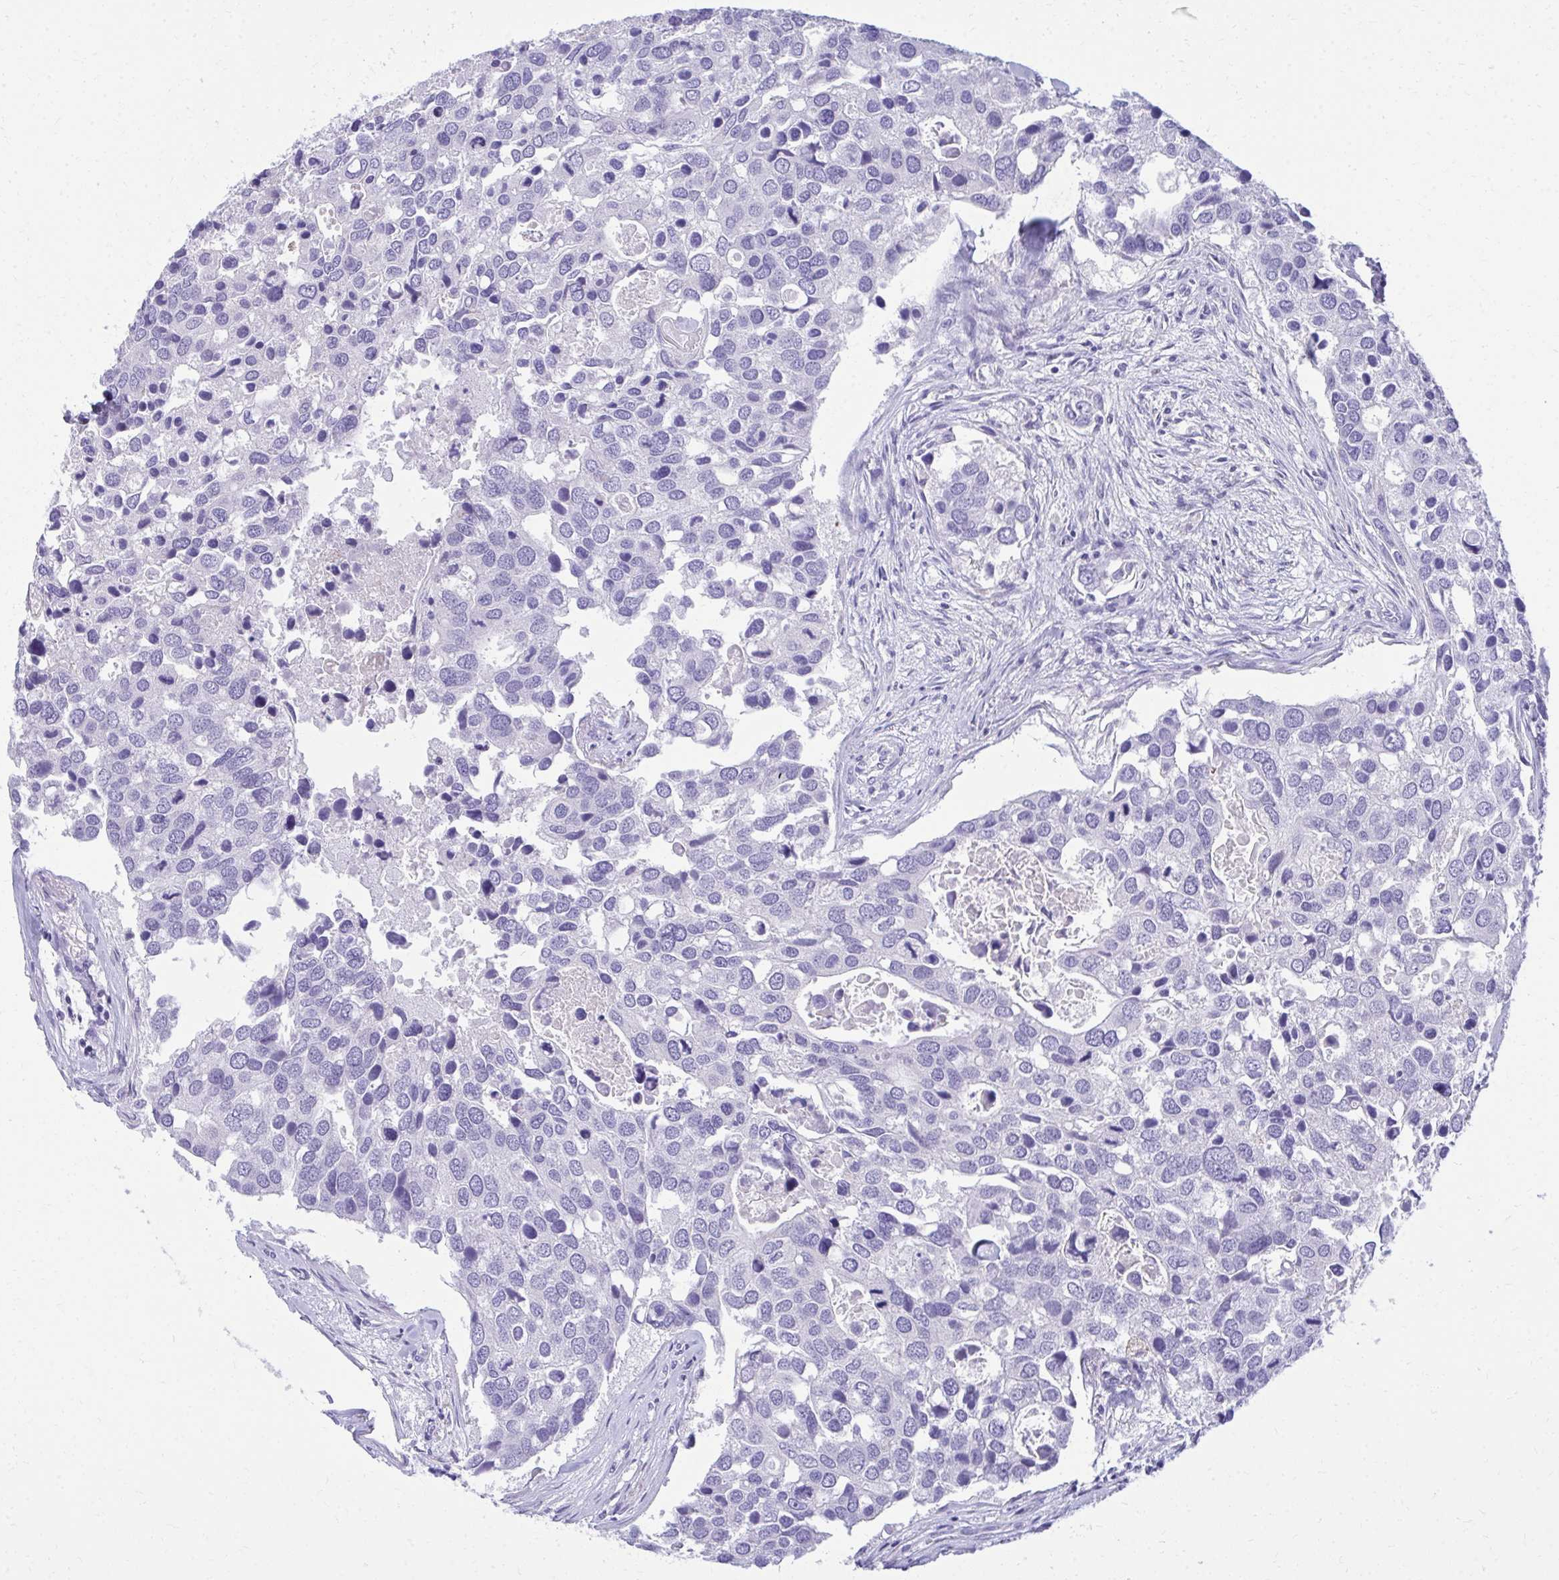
{"staining": {"intensity": "negative", "quantity": "none", "location": "none"}, "tissue": "breast cancer", "cell_type": "Tumor cells", "image_type": "cancer", "snomed": [{"axis": "morphology", "description": "Duct carcinoma"}, {"axis": "topography", "description": "Breast"}], "caption": "Breast cancer was stained to show a protein in brown. There is no significant positivity in tumor cells.", "gene": "AIG1", "patient": {"sex": "female", "age": 83}}